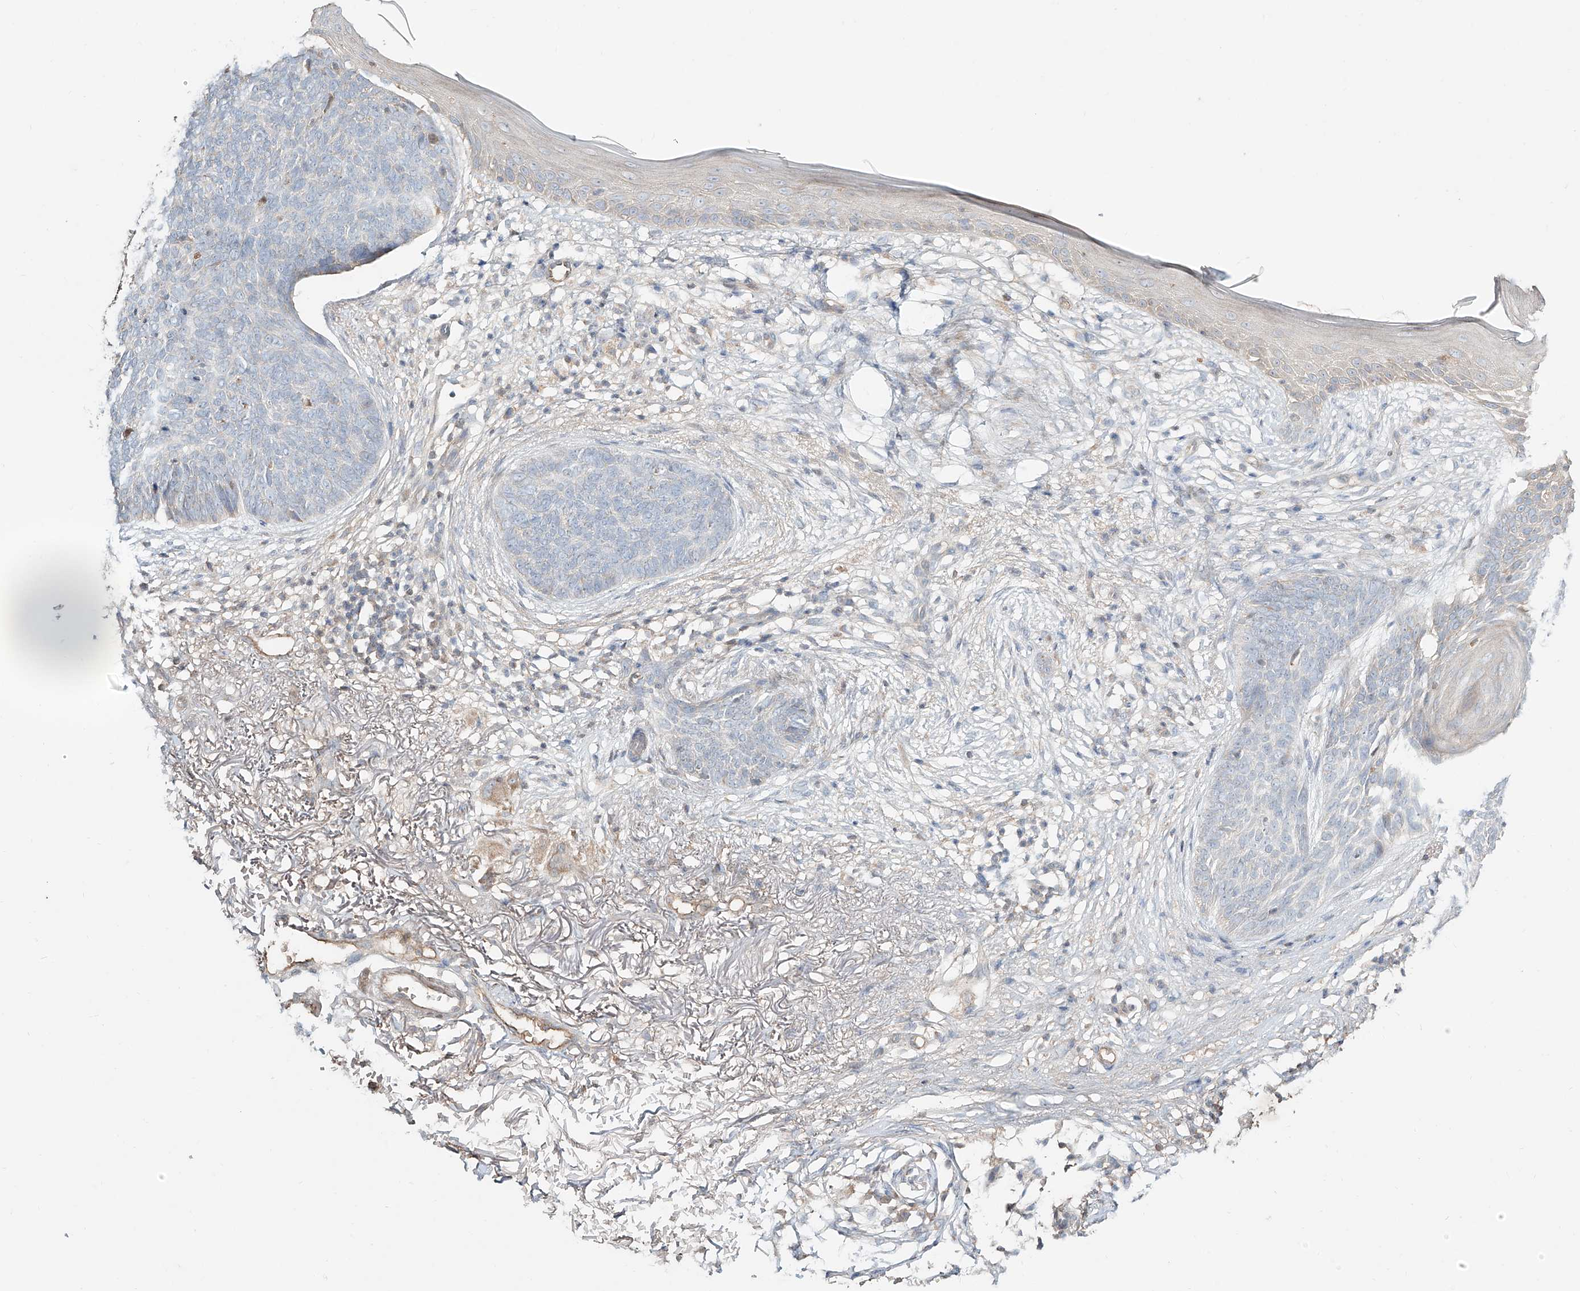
{"staining": {"intensity": "negative", "quantity": "none", "location": "none"}, "tissue": "skin cancer", "cell_type": "Tumor cells", "image_type": "cancer", "snomed": [{"axis": "morphology", "description": "Basal cell carcinoma"}, {"axis": "topography", "description": "Skin"}], "caption": "Immunohistochemistry of human skin cancer shows no positivity in tumor cells. The staining was performed using DAB (3,3'-diaminobenzidine) to visualize the protein expression in brown, while the nuclei were stained in blue with hematoxylin (Magnification: 20x).", "gene": "ERO1A", "patient": {"sex": "female", "age": 70}}